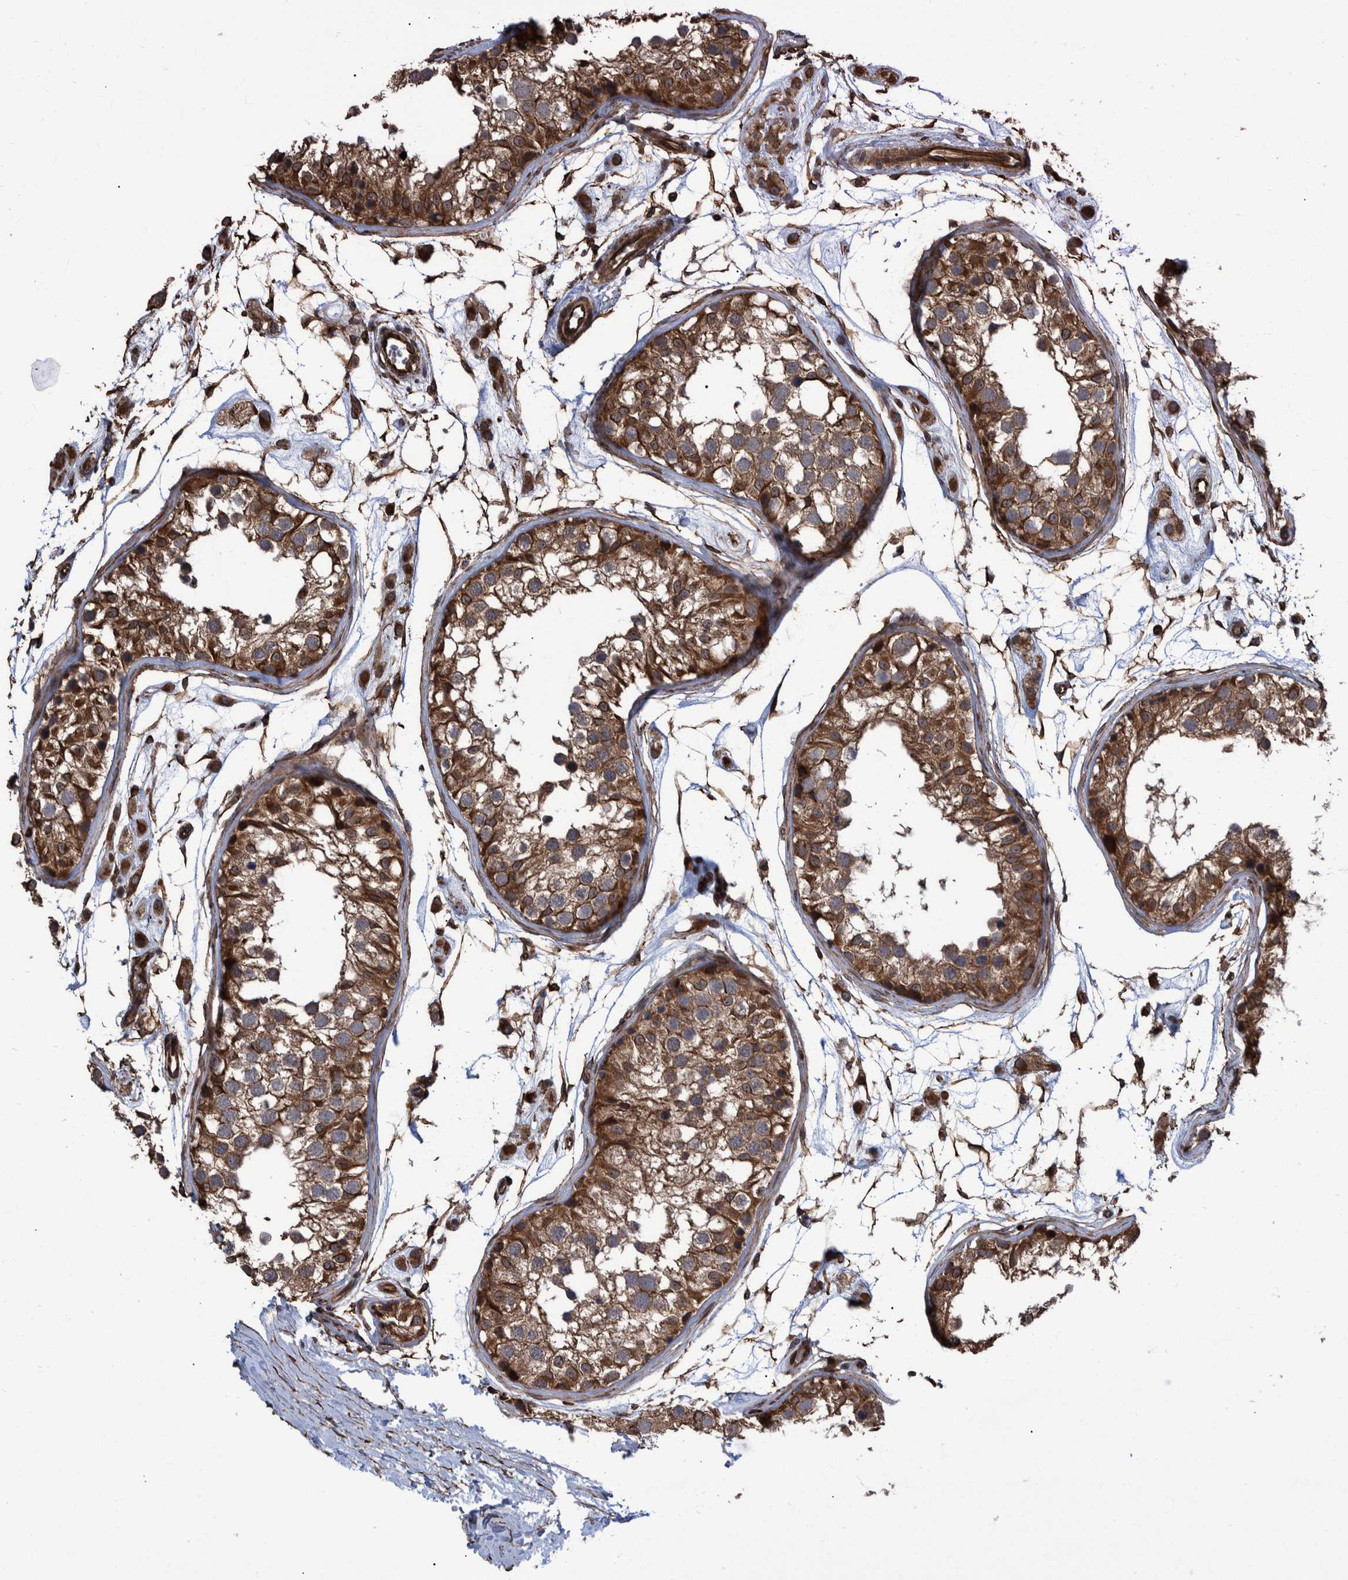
{"staining": {"intensity": "strong", "quantity": ">75%", "location": "cytoplasmic/membranous"}, "tissue": "testis", "cell_type": "Cells in seminiferous ducts", "image_type": "normal", "snomed": [{"axis": "morphology", "description": "Normal tissue, NOS"}, {"axis": "morphology", "description": "Adenocarcinoma, metastatic, NOS"}, {"axis": "topography", "description": "Testis"}], "caption": "This image reveals immunohistochemistry staining of normal testis, with high strong cytoplasmic/membranous expression in approximately >75% of cells in seminiferous ducts.", "gene": "TNFRSF10B", "patient": {"sex": "male", "age": 26}}